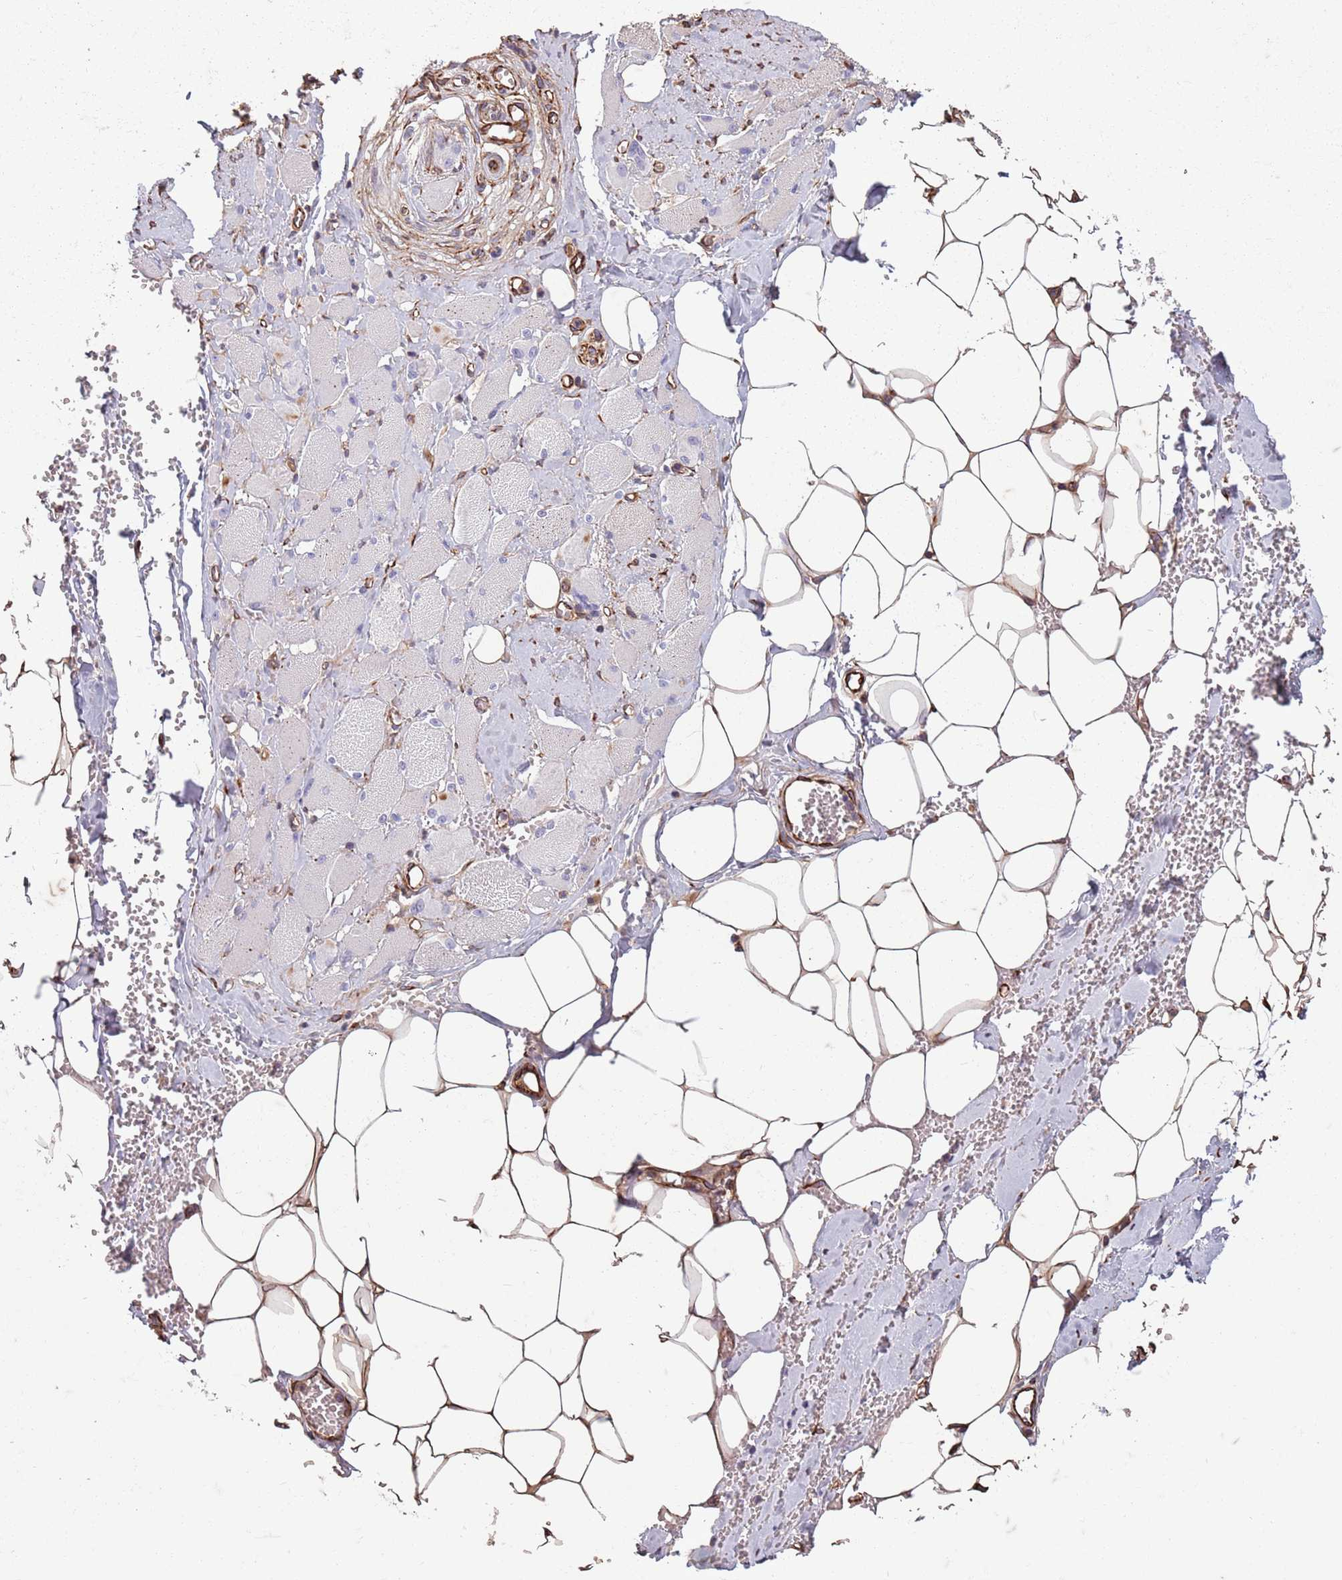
{"staining": {"intensity": "weak", "quantity": "<25%", "location": "cytoplasmic/membranous"}, "tissue": "skeletal muscle", "cell_type": "Myocytes", "image_type": "normal", "snomed": [{"axis": "morphology", "description": "Normal tissue, NOS"}, {"axis": "morphology", "description": "Basal cell carcinoma"}, {"axis": "topography", "description": "Skeletal muscle"}], "caption": "IHC micrograph of benign skeletal muscle: skeletal muscle stained with DAB (3,3'-diaminobenzidine) displays no significant protein positivity in myocytes. (Immunohistochemistry, brightfield microscopy, high magnification).", "gene": "TAS2R38", "patient": {"sex": "female", "age": 64}}